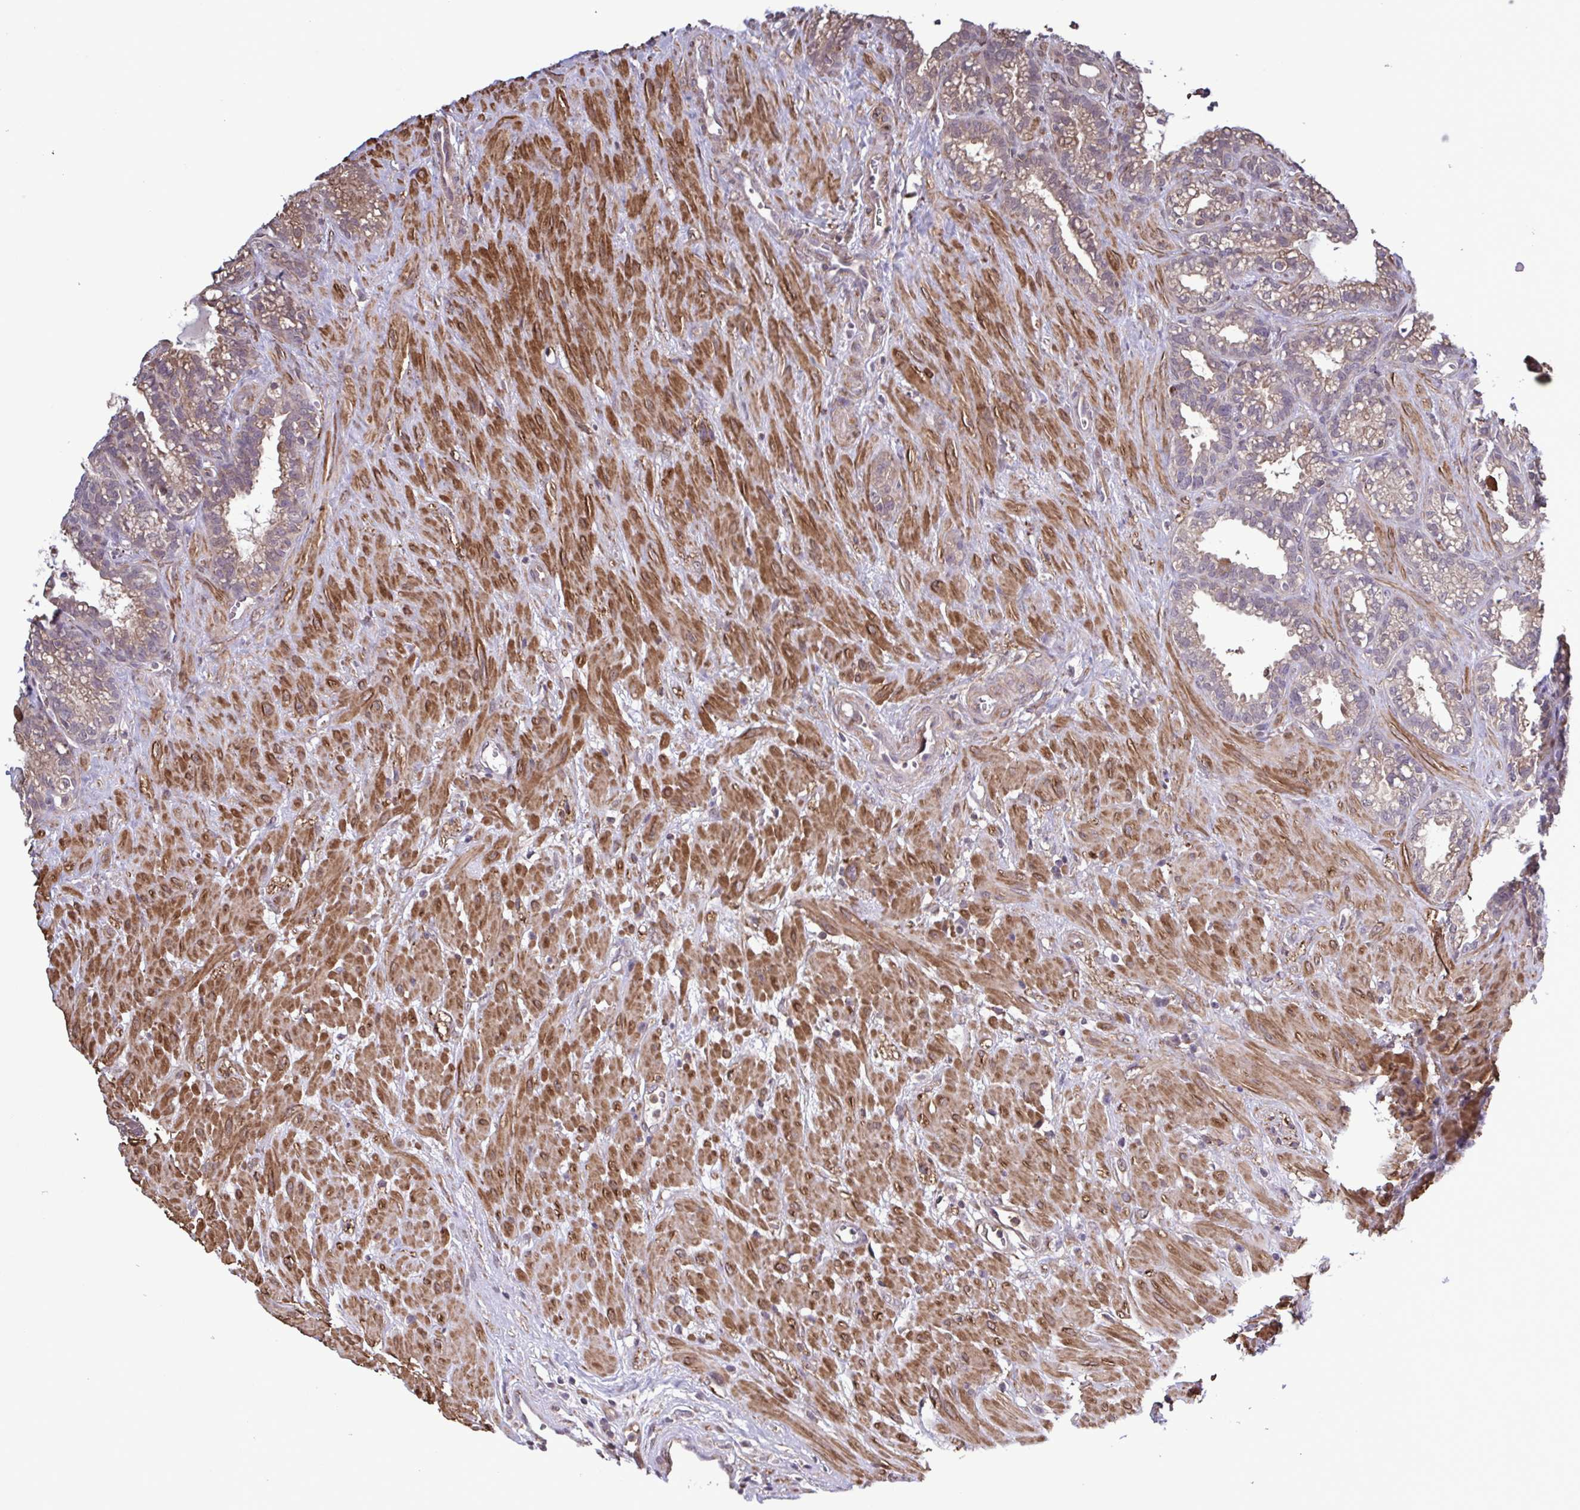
{"staining": {"intensity": "weak", "quantity": "25%-75%", "location": "cytoplasmic/membranous"}, "tissue": "seminal vesicle", "cell_type": "Glandular cells", "image_type": "normal", "snomed": [{"axis": "morphology", "description": "Normal tissue, NOS"}, {"axis": "topography", "description": "Seminal veicle"}], "caption": "Glandular cells display low levels of weak cytoplasmic/membranous positivity in approximately 25%-75% of cells in normal seminal vesicle. (DAB (3,3'-diaminobenzidine) = brown stain, brightfield microscopy at high magnification).", "gene": "ZNF200", "patient": {"sex": "male", "age": 76}}